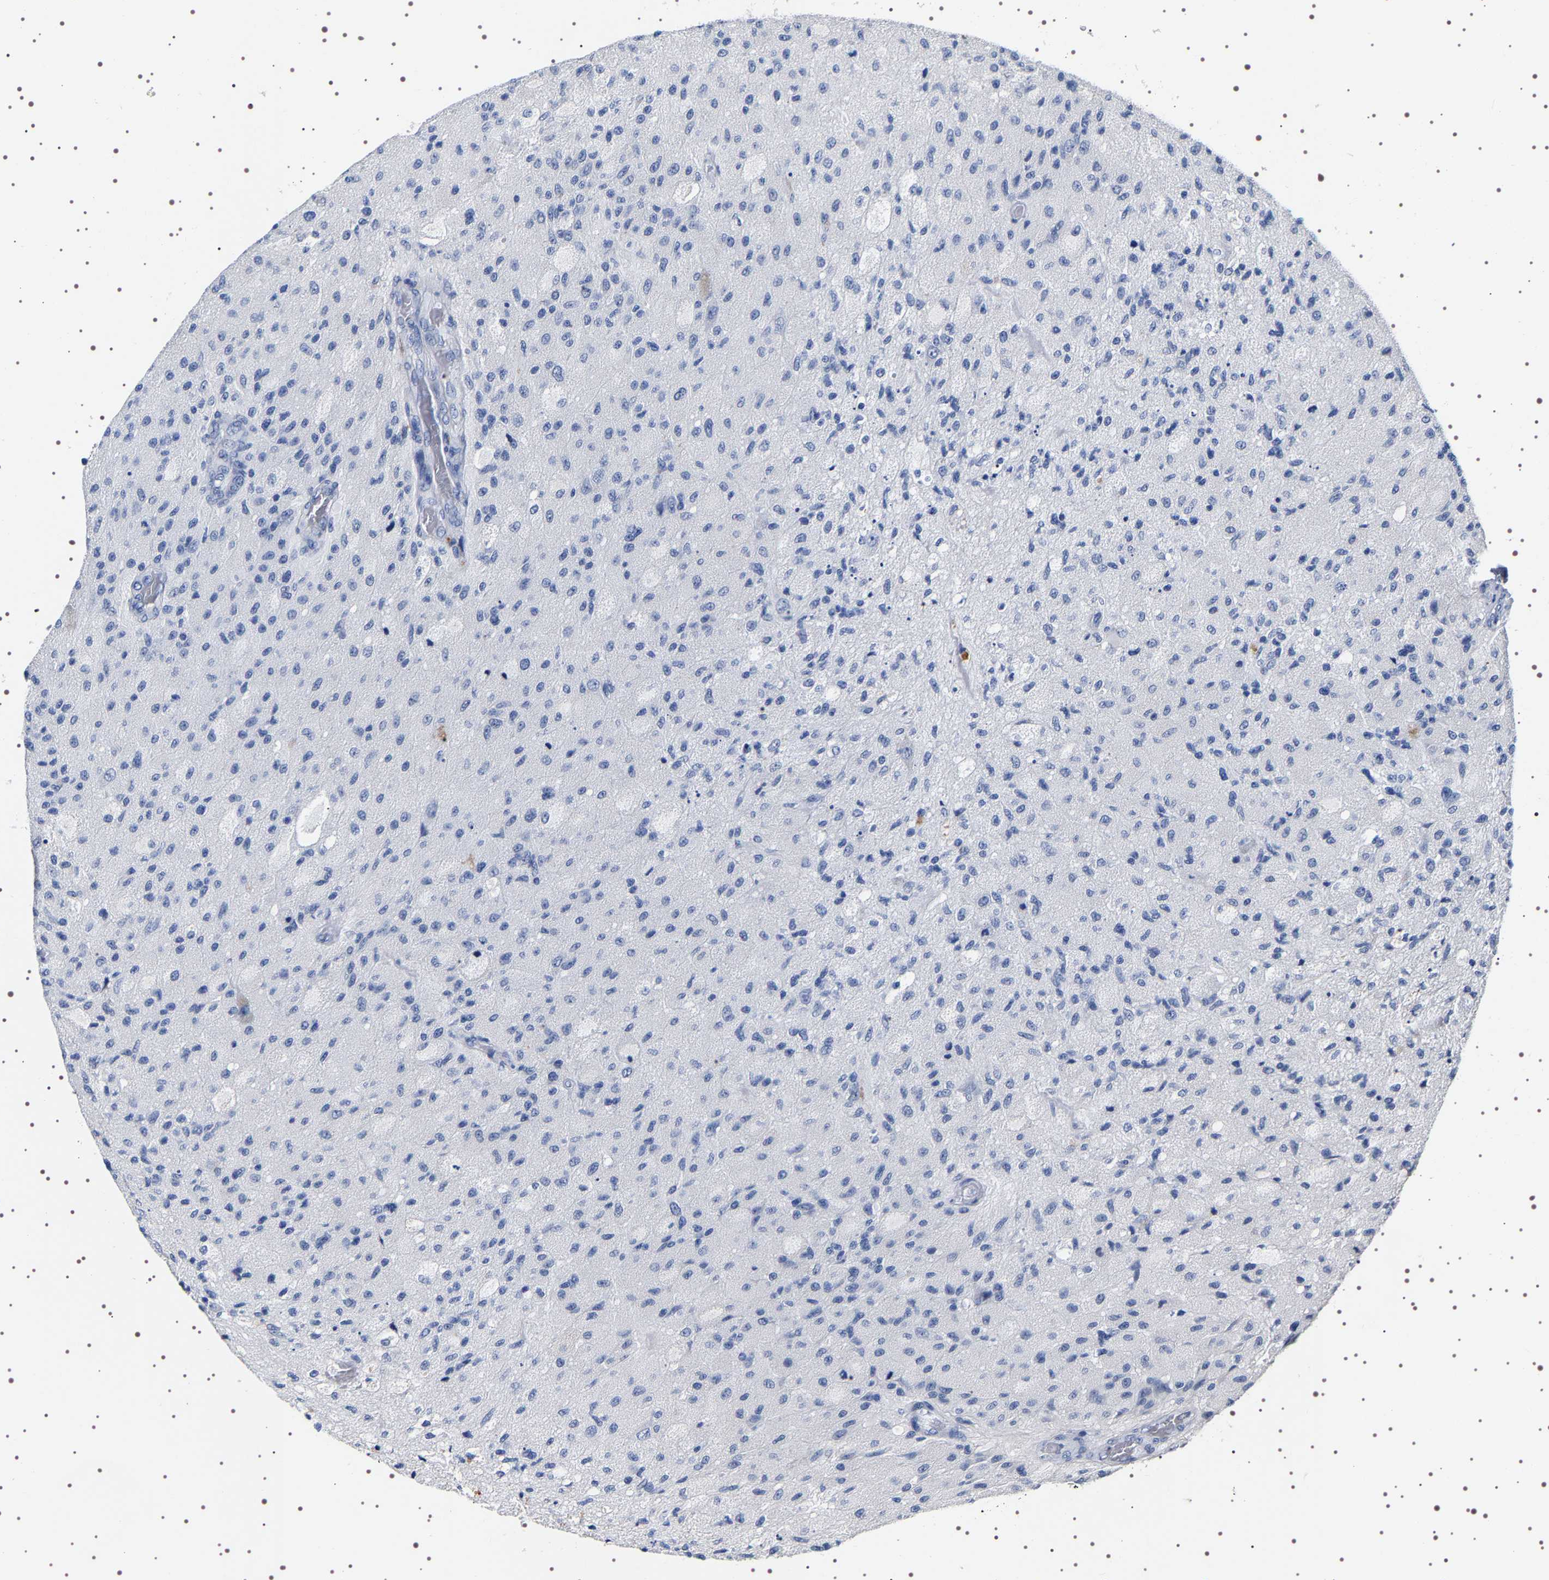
{"staining": {"intensity": "negative", "quantity": "none", "location": "none"}, "tissue": "glioma", "cell_type": "Tumor cells", "image_type": "cancer", "snomed": [{"axis": "morphology", "description": "Normal tissue, NOS"}, {"axis": "morphology", "description": "Glioma, malignant, High grade"}, {"axis": "topography", "description": "Cerebral cortex"}], "caption": "A high-resolution photomicrograph shows IHC staining of glioma, which exhibits no significant positivity in tumor cells. Nuclei are stained in blue.", "gene": "UBQLN3", "patient": {"sex": "male", "age": 77}}